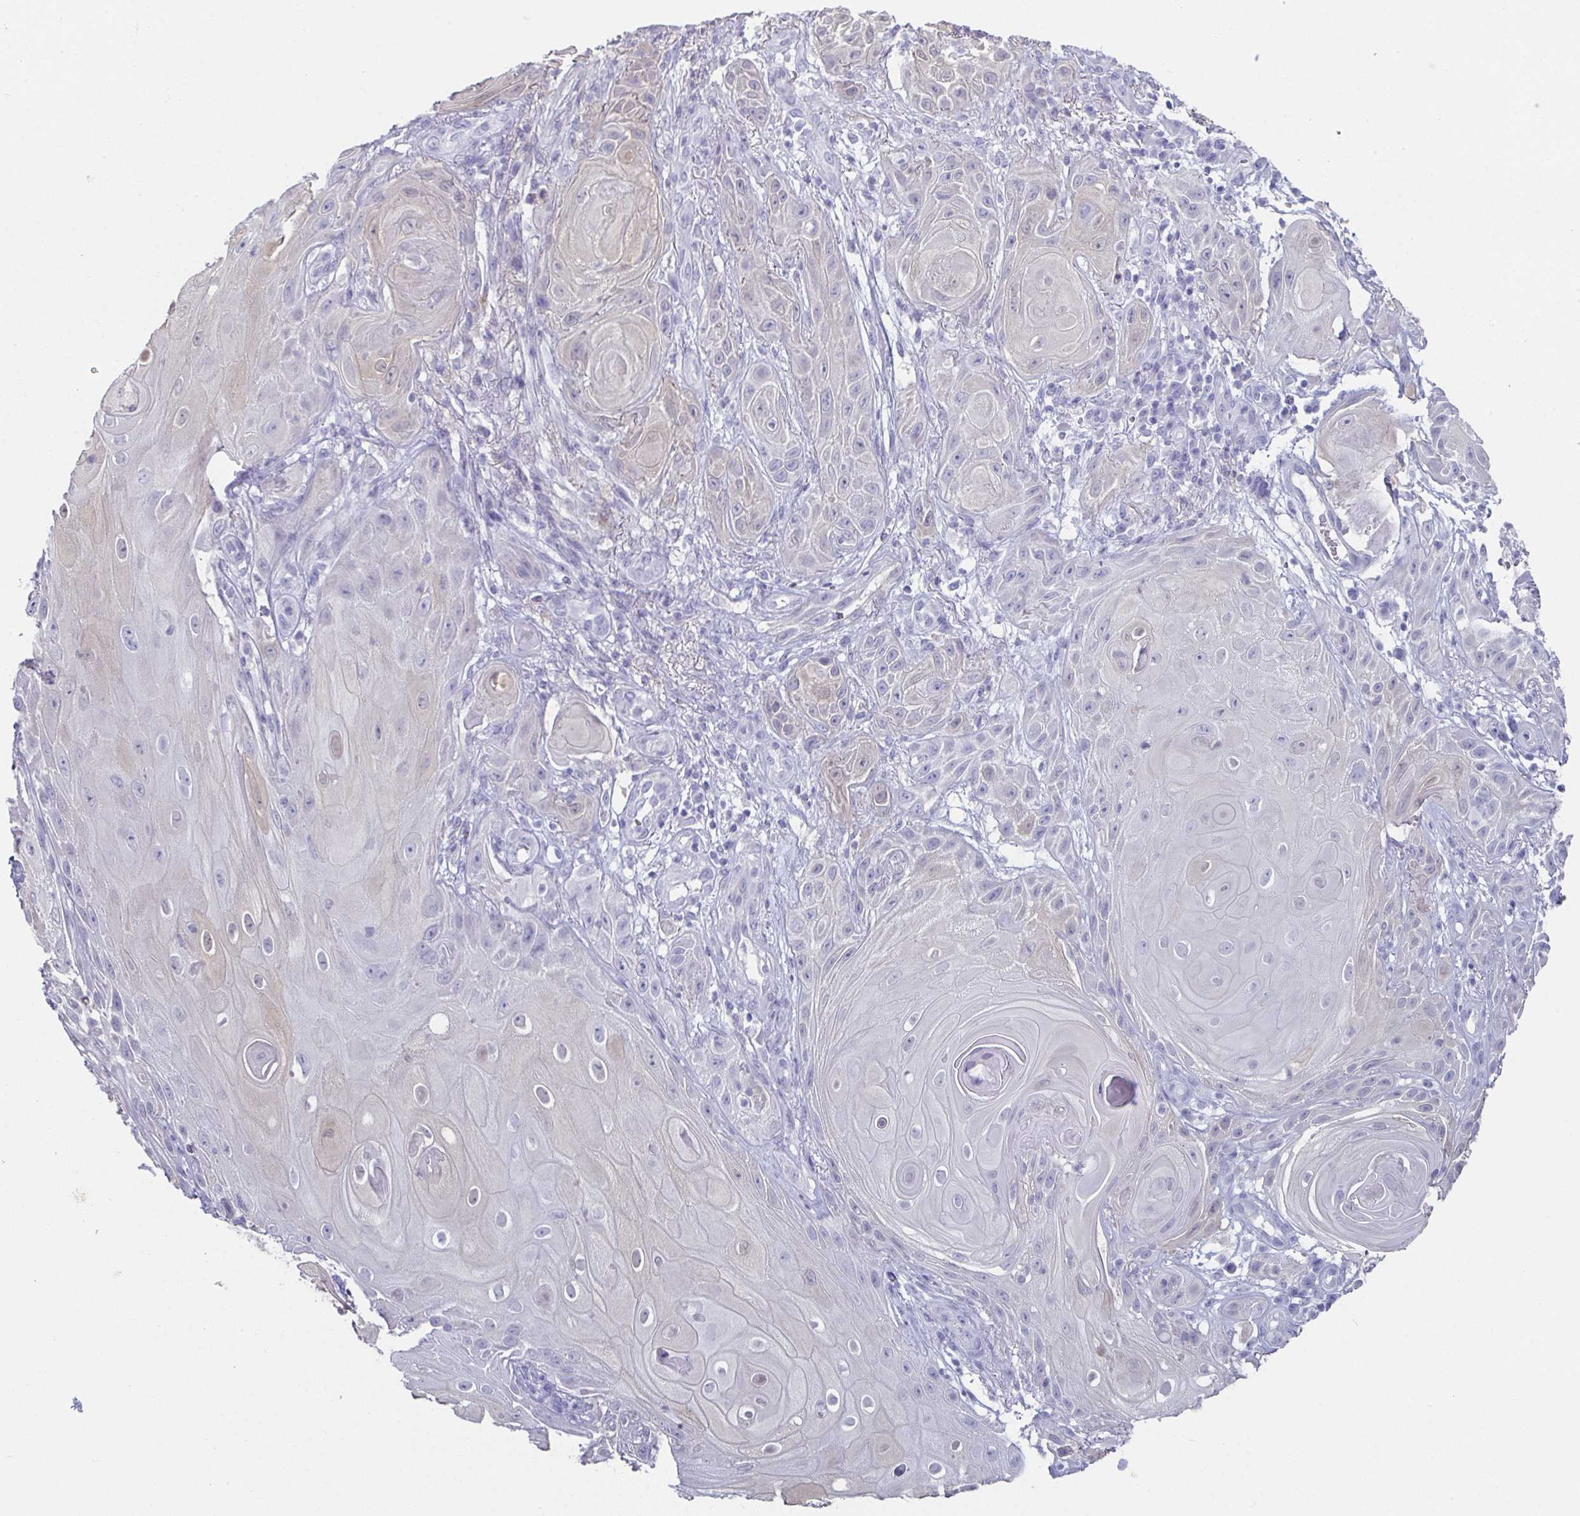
{"staining": {"intensity": "negative", "quantity": "none", "location": "none"}, "tissue": "skin cancer", "cell_type": "Tumor cells", "image_type": "cancer", "snomed": [{"axis": "morphology", "description": "Squamous cell carcinoma, NOS"}, {"axis": "topography", "description": "Skin"}], "caption": "The micrograph shows no significant staining in tumor cells of skin cancer (squamous cell carcinoma).", "gene": "RBP1", "patient": {"sex": "male", "age": 62}}